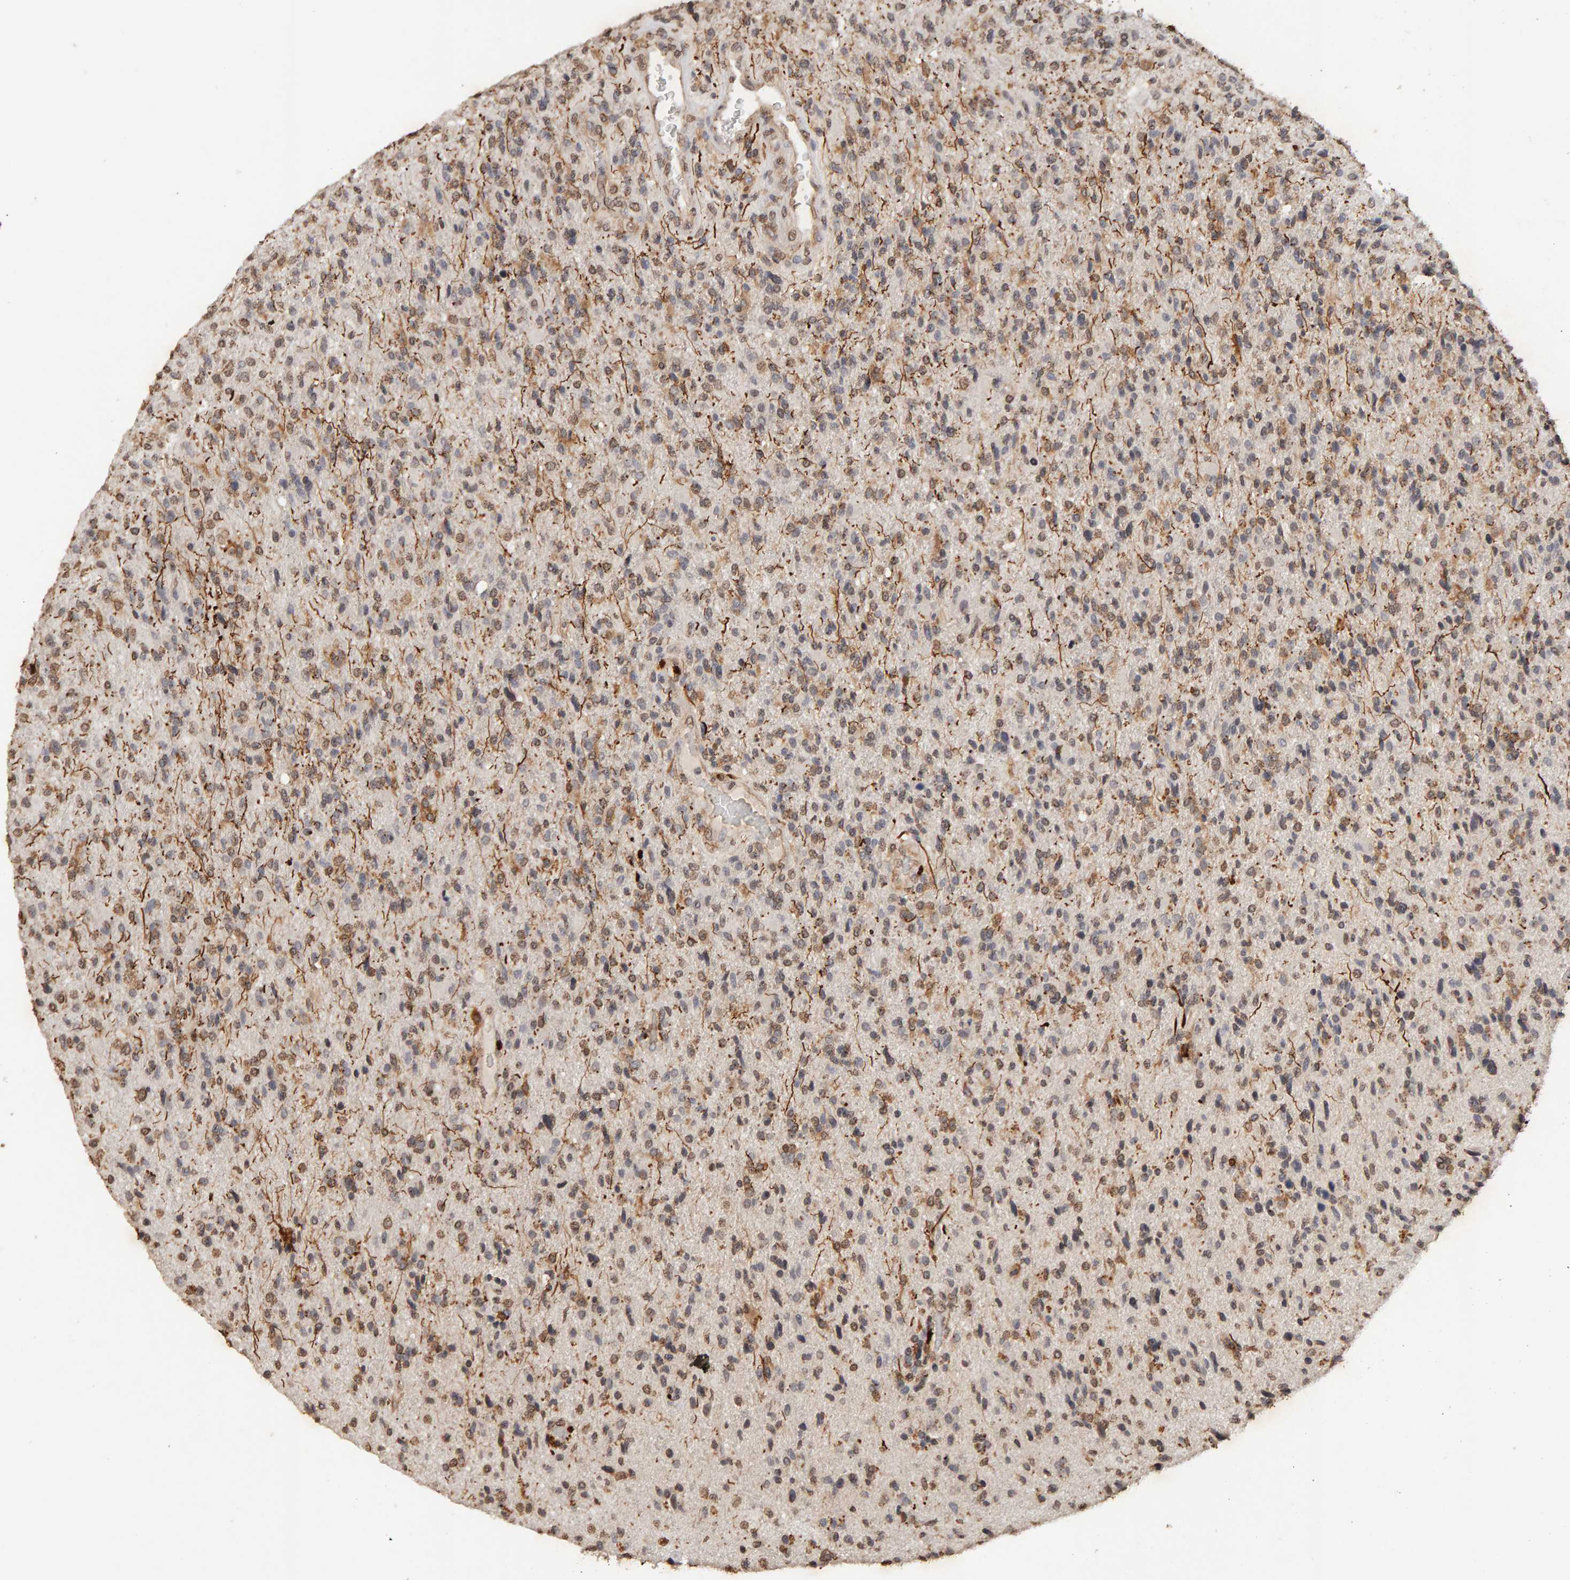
{"staining": {"intensity": "moderate", "quantity": ">75%", "location": "nuclear"}, "tissue": "glioma", "cell_type": "Tumor cells", "image_type": "cancer", "snomed": [{"axis": "morphology", "description": "Glioma, malignant, High grade"}, {"axis": "topography", "description": "Brain"}], "caption": "The image demonstrates immunohistochemical staining of glioma. There is moderate nuclear expression is seen in about >75% of tumor cells.", "gene": "DNAJB5", "patient": {"sex": "male", "age": 72}}